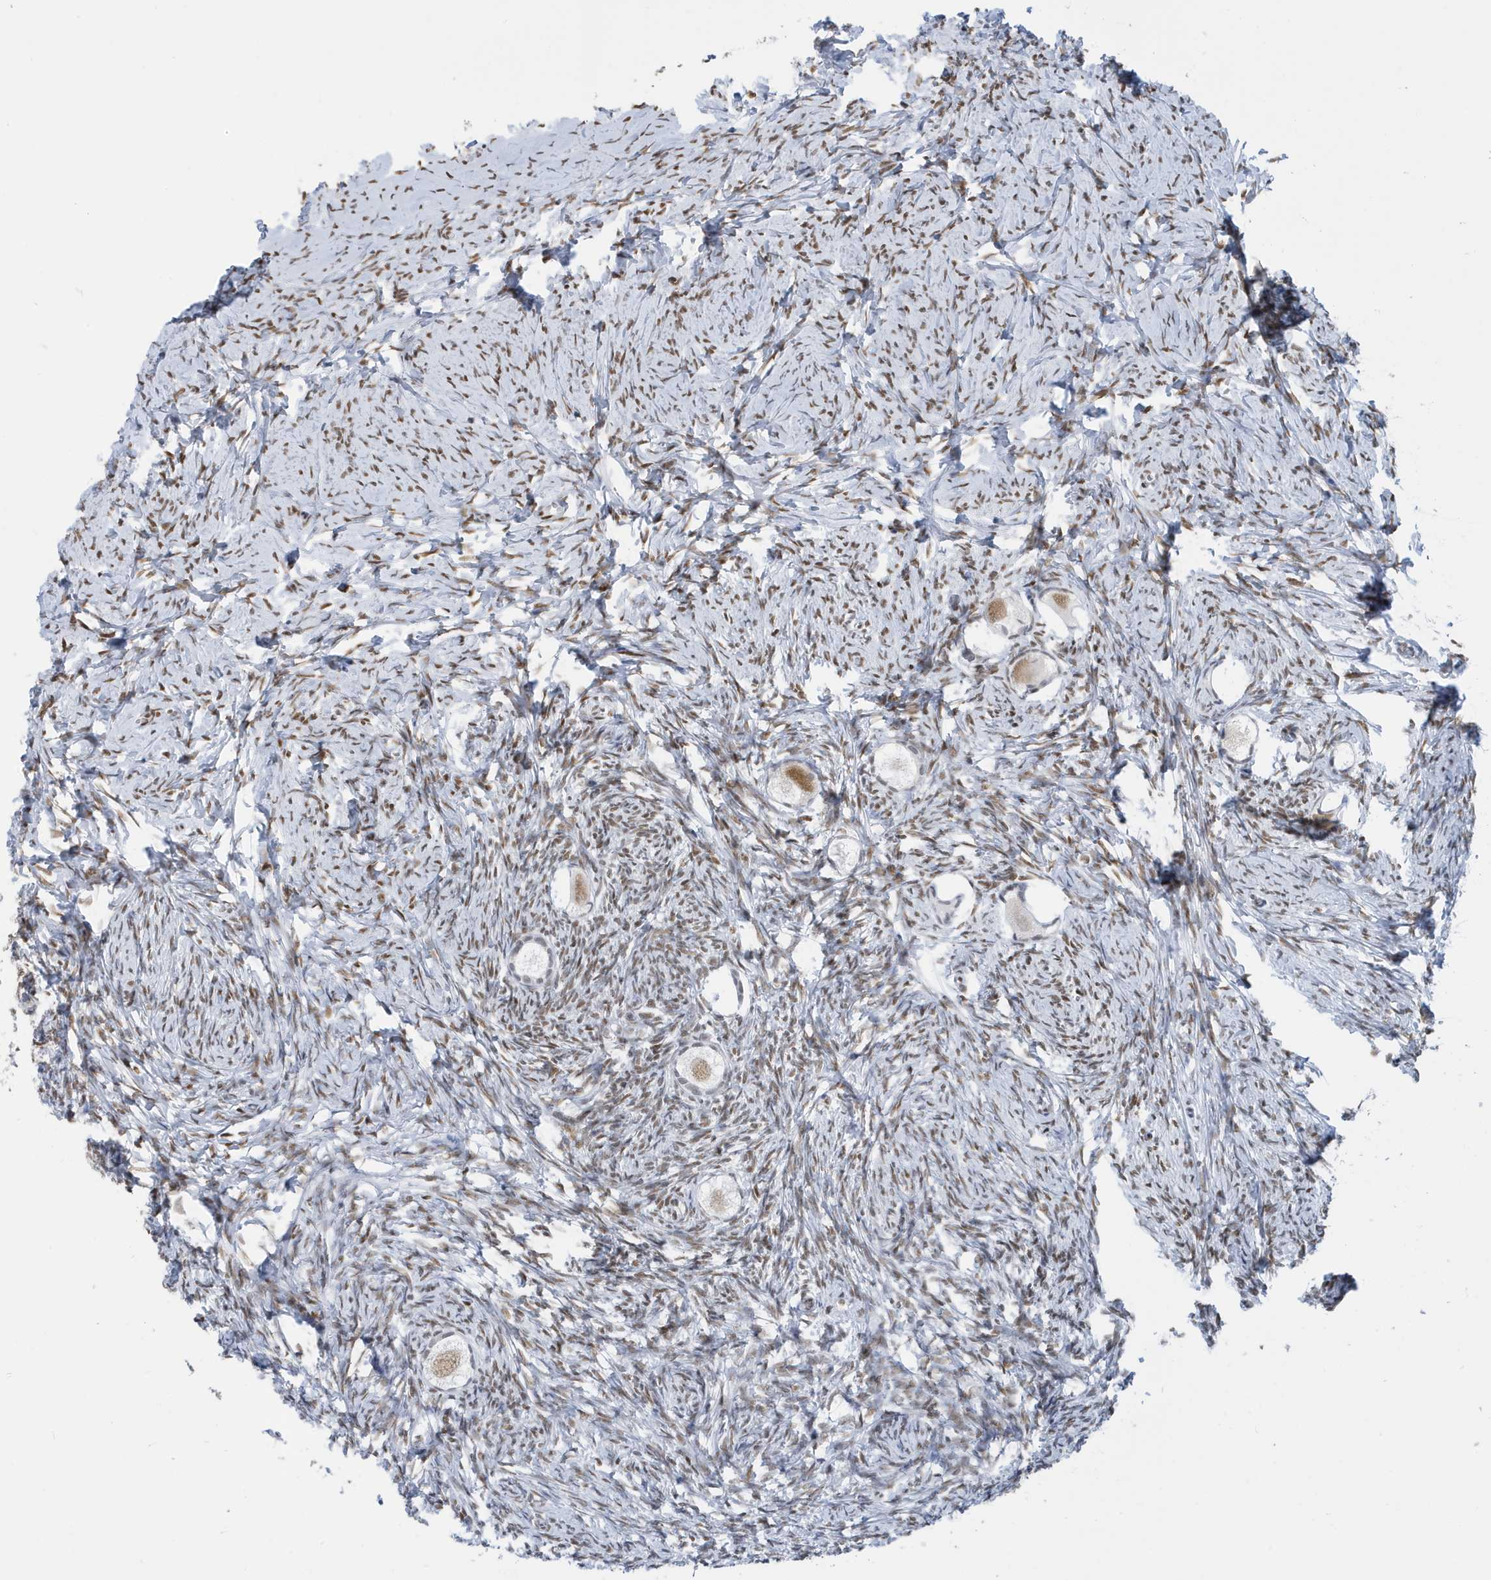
{"staining": {"intensity": "moderate", "quantity": ">75%", "location": "nuclear"}, "tissue": "ovary", "cell_type": "Follicle cells", "image_type": "normal", "snomed": [{"axis": "morphology", "description": "Normal tissue, NOS"}, {"axis": "topography", "description": "Ovary"}], "caption": "Moderate nuclear staining for a protein is identified in approximately >75% of follicle cells of benign ovary using IHC.", "gene": "PCYT1A", "patient": {"sex": "female", "age": 27}}